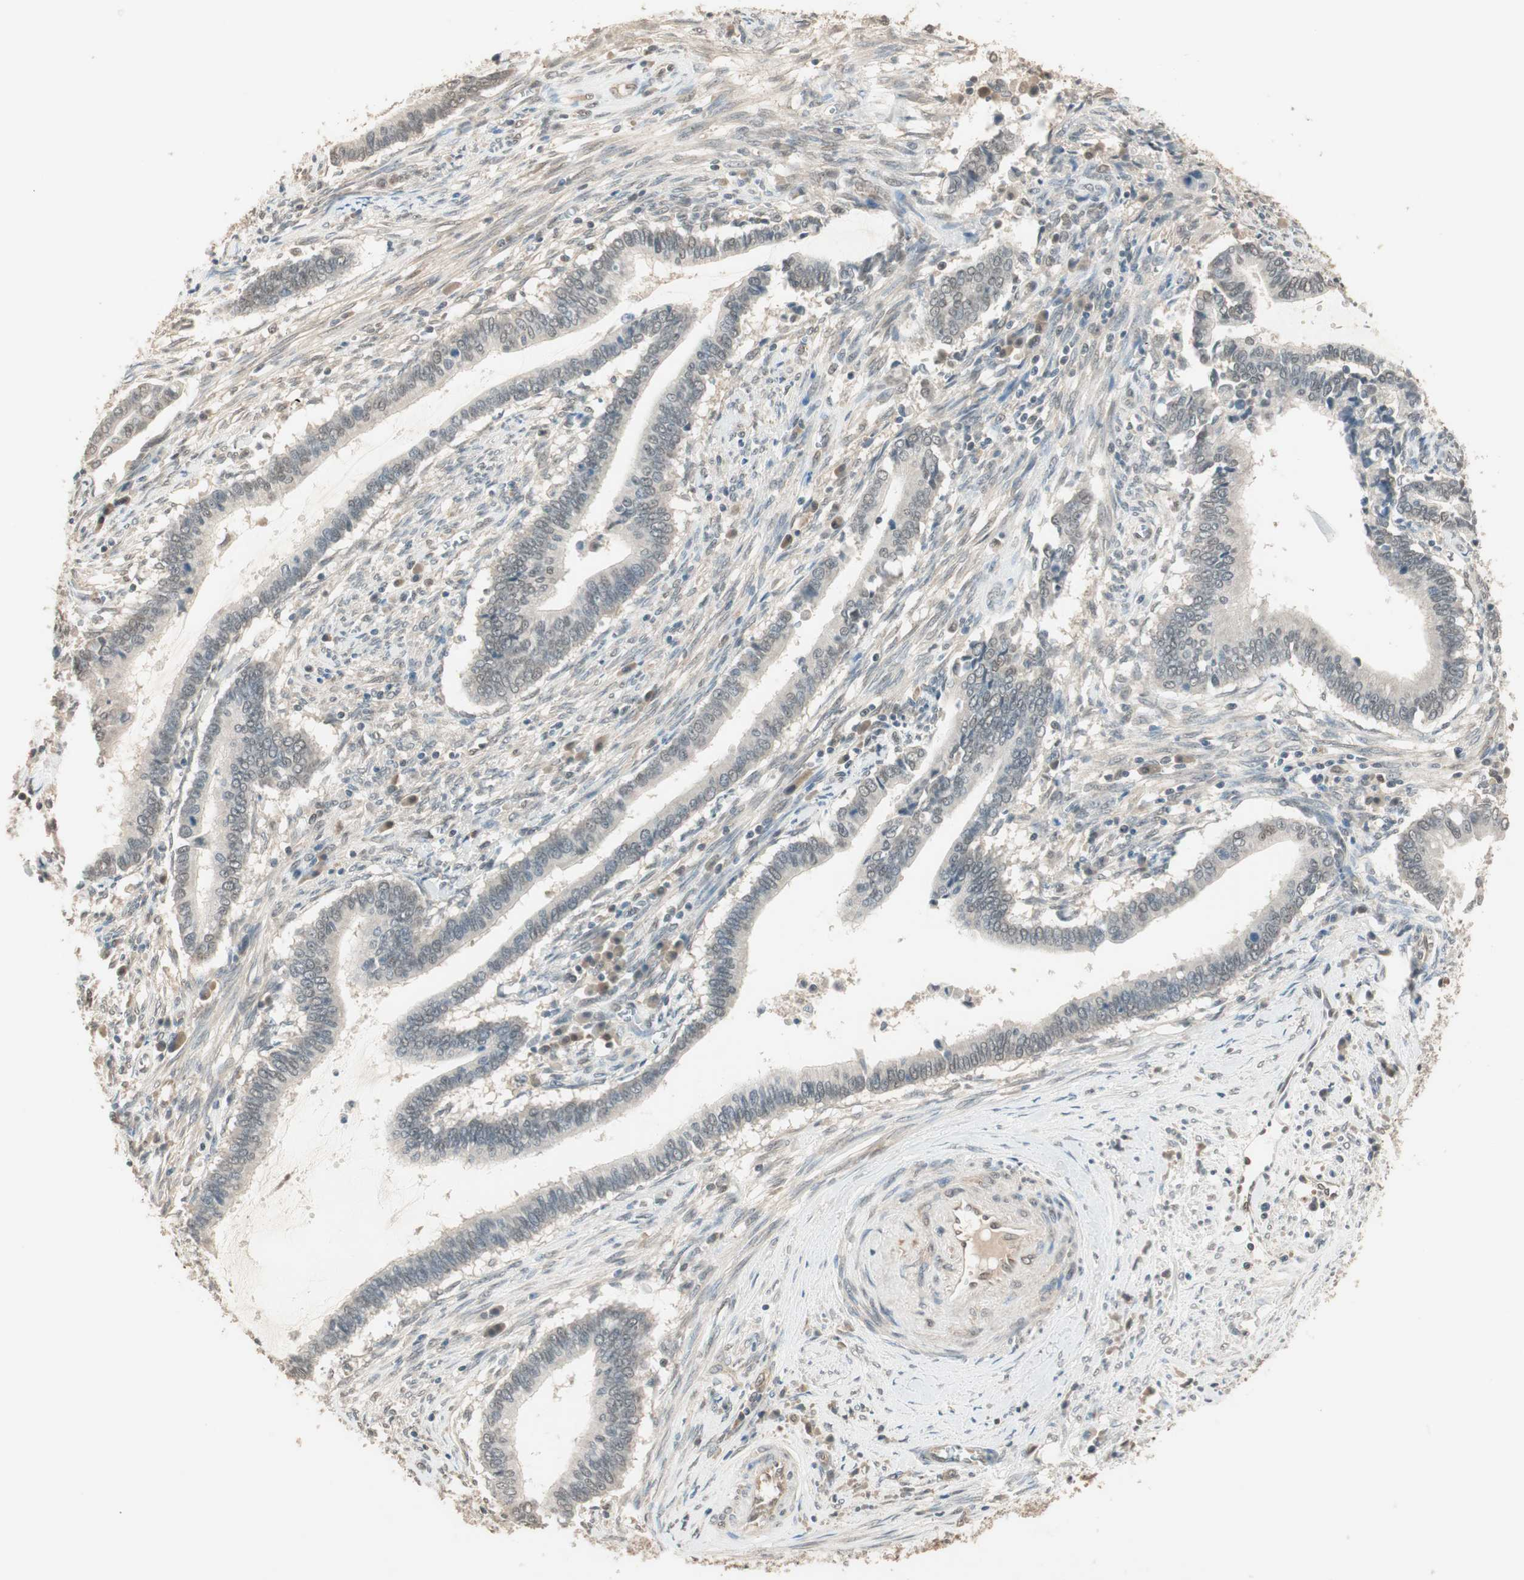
{"staining": {"intensity": "weak", "quantity": "25%-75%", "location": "cytoplasmic/membranous,nuclear"}, "tissue": "cervical cancer", "cell_type": "Tumor cells", "image_type": "cancer", "snomed": [{"axis": "morphology", "description": "Adenocarcinoma, NOS"}, {"axis": "topography", "description": "Cervix"}], "caption": "A brown stain highlights weak cytoplasmic/membranous and nuclear staining of a protein in adenocarcinoma (cervical) tumor cells.", "gene": "USP5", "patient": {"sex": "female", "age": 44}}